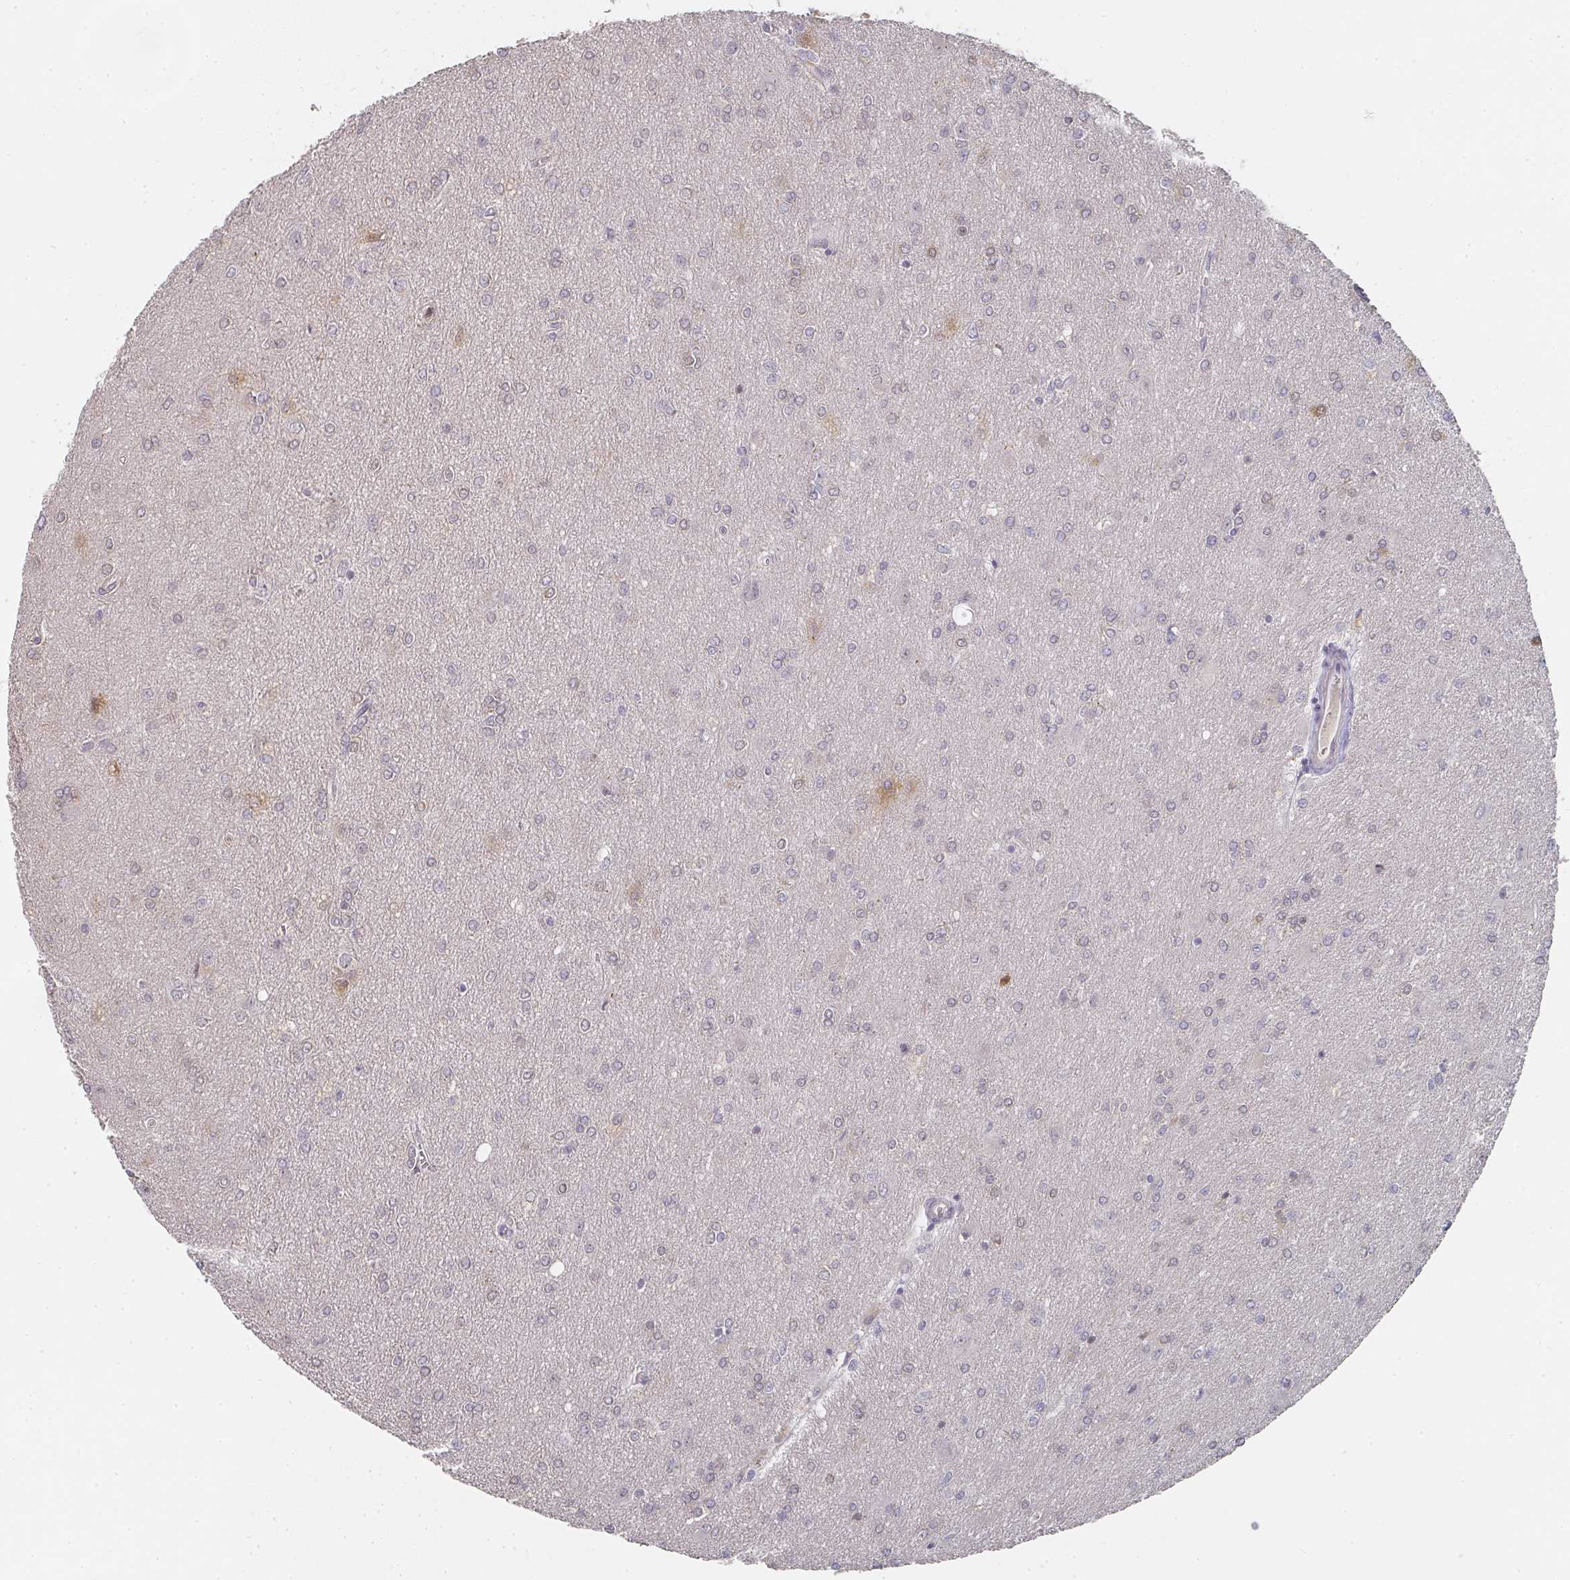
{"staining": {"intensity": "moderate", "quantity": "25%-75%", "location": "cytoplasmic/membranous,nuclear"}, "tissue": "glioma", "cell_type": "Tumor cells", "image_type": "cancer", "snomed": [{"axis": "morphology", "description": "Glioma, malignant, High grade"}, {"axis": "topography", "description": "Brain"}], "caption": "This histopathology image exhibits immunohistochemistry (IHC) staining of high-grade glioma (malignant), with medium moderate cytoplasmic/membranous and nuclear staining in about 25%-75% of tumor cells.", "gene": "SHISA2", "patient": {"sex": "male", "age": 67}}